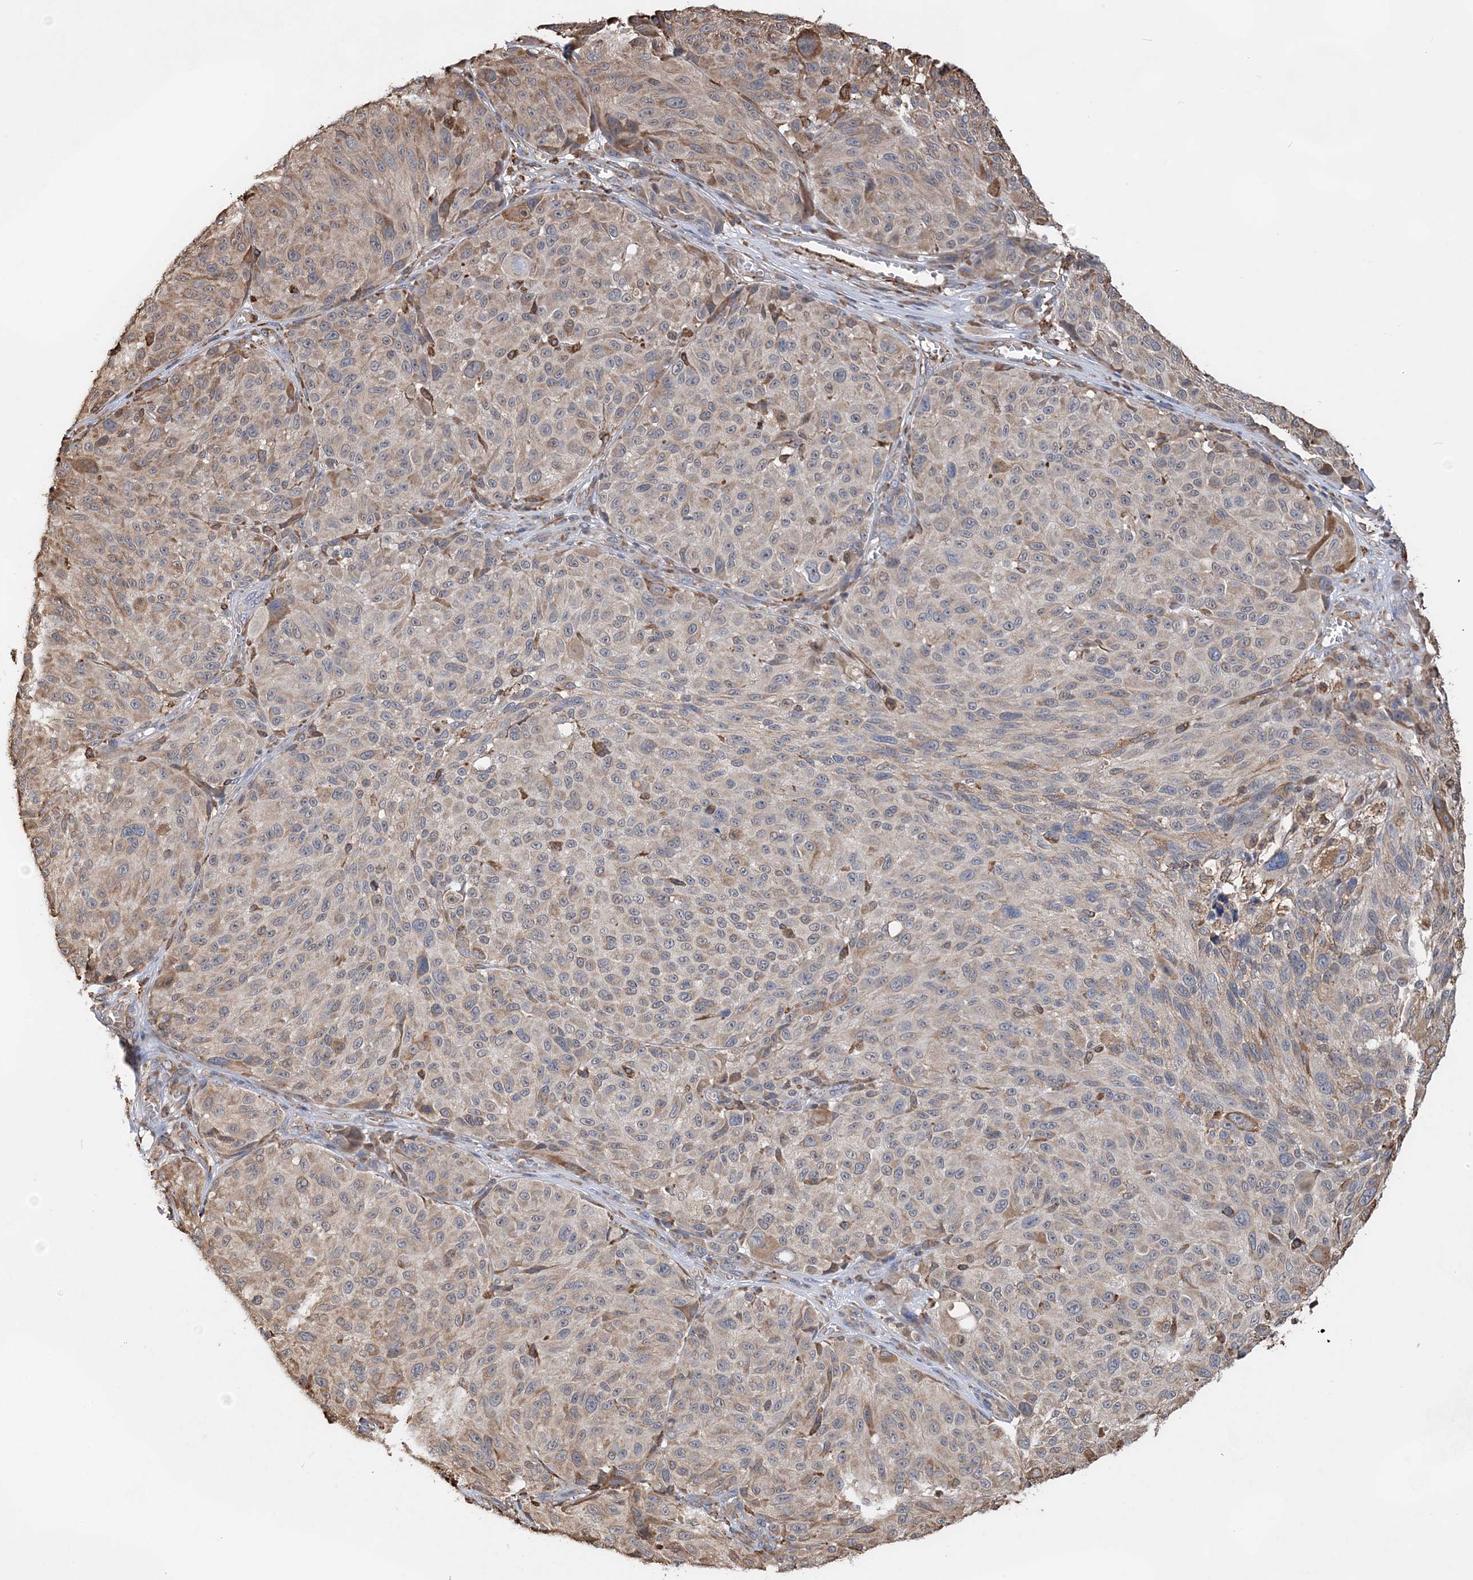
{"staining": {"intensity": "weak", "quantity": "<25%", "location": "cytoplasmic/membranous"}, "tissue": "melanoma", "cell_type": "Tumor cells", "image_type": "cancer", "snomed": [{"axis": "morphology", "description": "Malignant melanoma, NOS"}, {"axis": "topography", "description": "Skin"}], "caption": "IHC of human melanoma displays no positivity in tumor cells. (DAB (3,3'-diaminobenzidine) immunohistochemistry with hematoxylin counter stain).", "gene": "WDR12", "patient": {"sex": "male", "age": 83}}